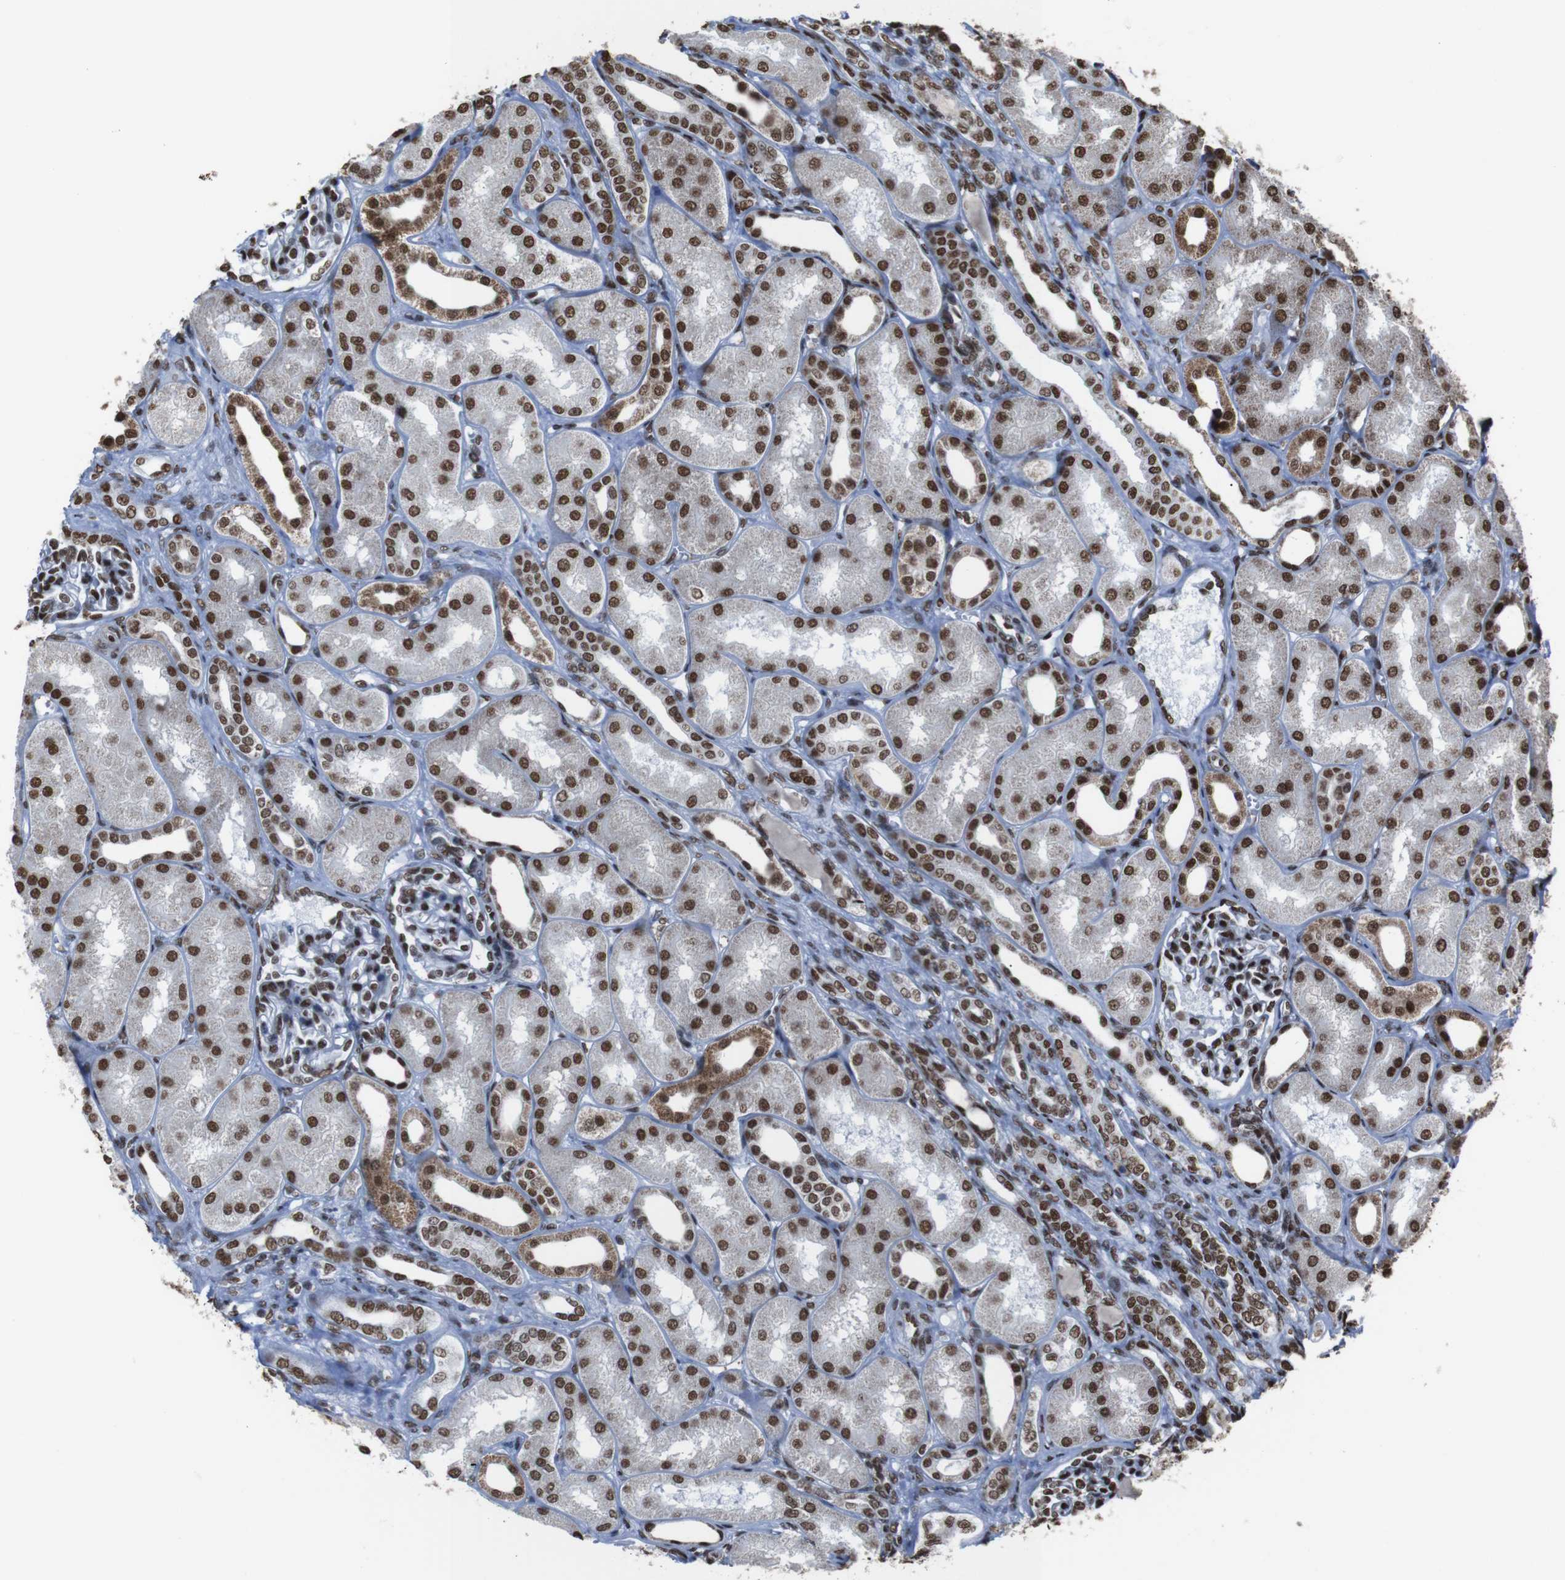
{"staining": {"intensity": "strong", "quantity": "25%-75%", "location": "nuclear"}, "tissue": "kidney", "cell_type": "Cells in glomeruli", "image_type": "normal", "snomed": [{"axis": "morphology", "description": "Normal tissue, NOS"}, {"axis": "topography", "description": "Kidney"}], "caption": "High-power microscopy captured an immunohistochemistry histopathology image of normal kidney, revealing strong nuclear positivity in approximately 25%-75% of cells in glomeruli.", "gene": "ROMO1", "patient": {"sex": "male", "age": 7}}